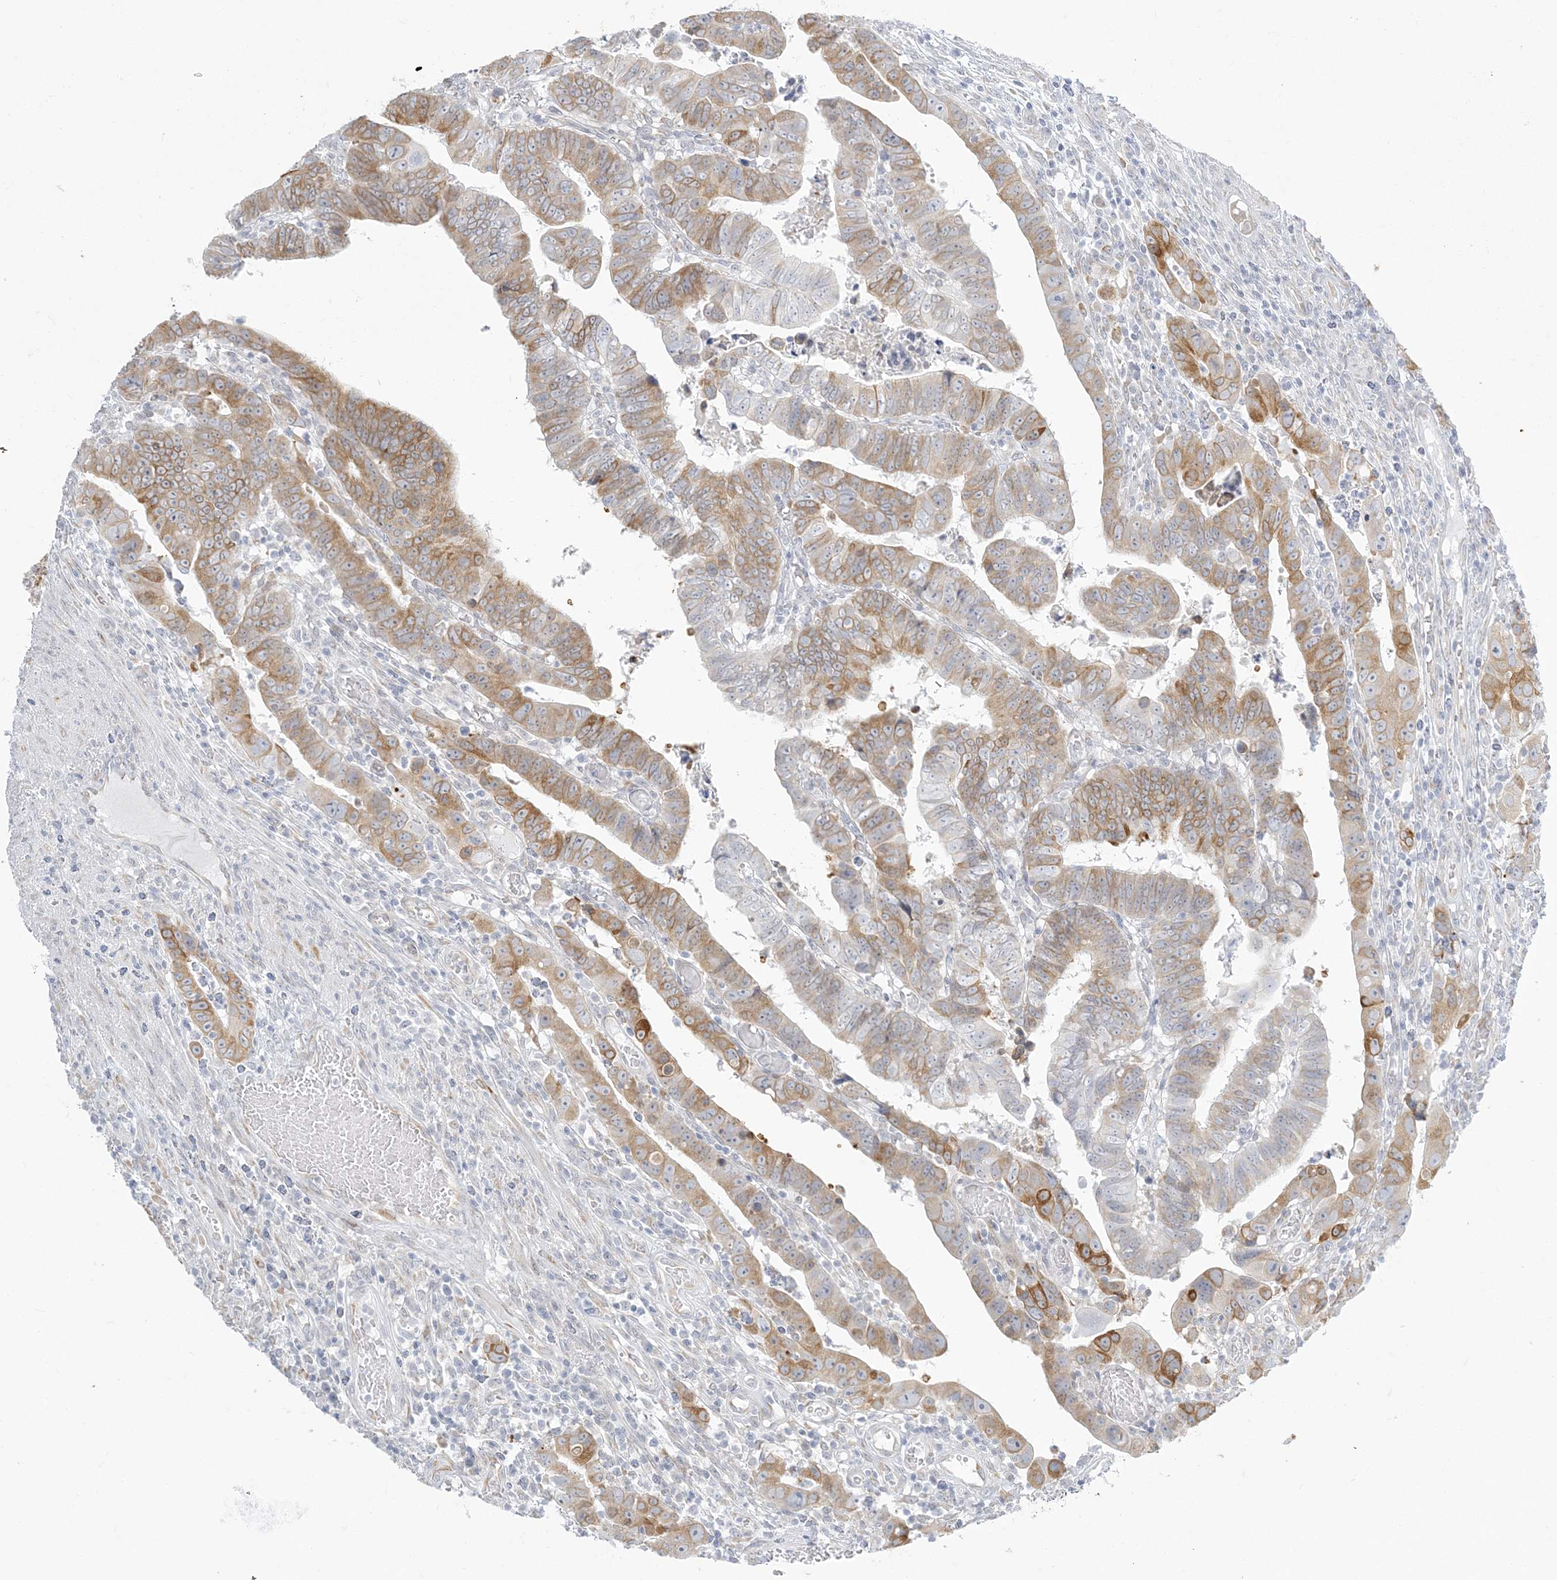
{"staining": {"intensity": "moderate", "quantity": "25%-75%", "location": "cytoplasmic/membranous"}, "tissue": "colorectal cancer", "cell_type": "Tumor cells", "image_type": "cancer", "snomed": [{"axis": "morphology", "description": "Normal tissue, NOS"}, {"axis": "morphology", "description": "Adenocarcinoma, NOS"}, {"axis": "topography", "description": "Rectum"}], "caption": "Immunohistochemistry (IHC) staining of colorectal adenocarcinoma, which demonstrates medium levels of moderate cytoplasmic/membranous staining in about 25%-75% of tumor cells indicating moderate cytoplasmic/membranous protein positivity. The staining was performed using DAB (brown) for protein detection and nuclei were counterstained in hematoxylin (blue).", "gene": "ZC3H6", "patient": {"sex": "female", "age": 65}}